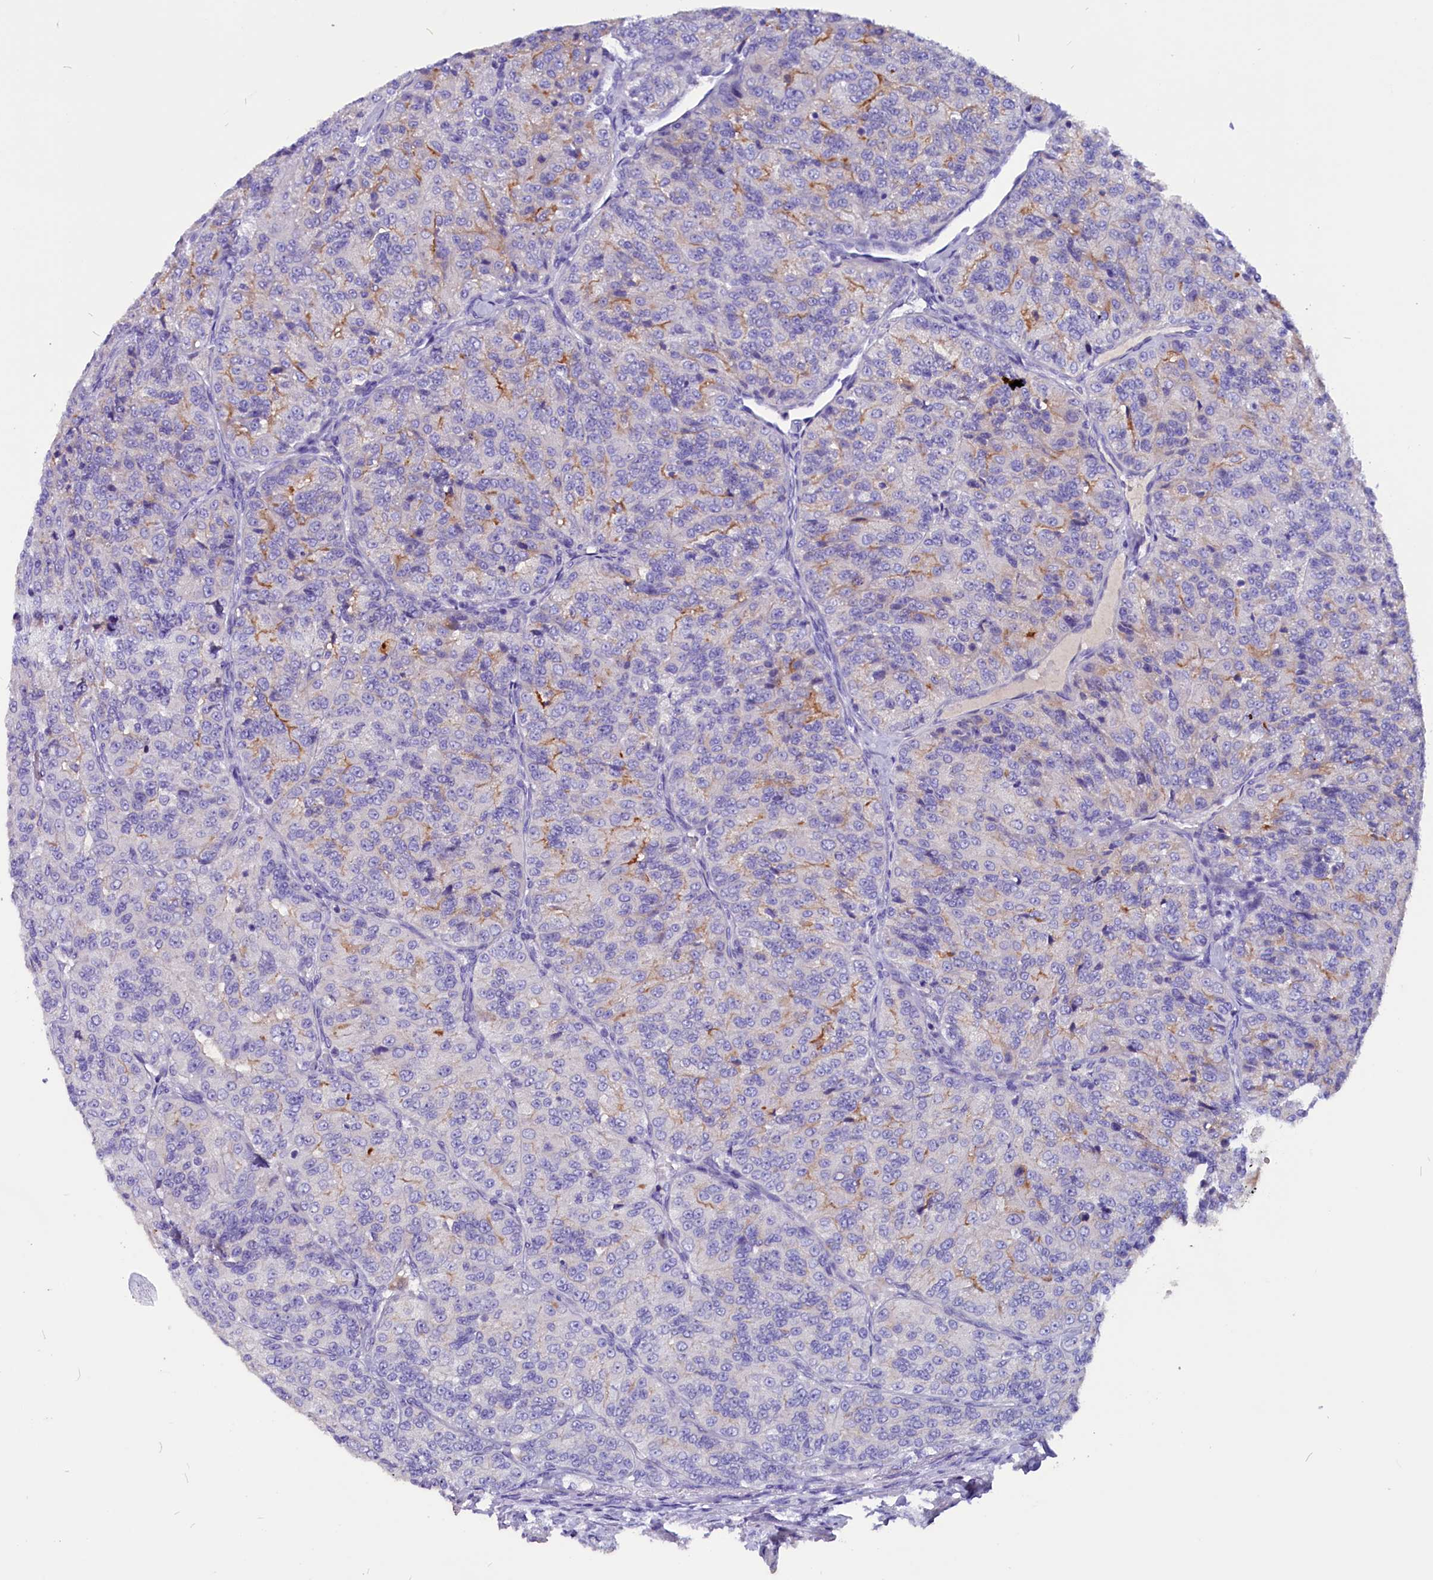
{"staining": {"intensity": "moderate", "quantity": "<25%", "location": "cytoplasmic/membranous"}, "tissue": "renal cancer", "cell_type": "Tumor cells", "image_type": "cancer", "snomed": [{"axis": "morphology", "description": "Adenocarcinoma, NOS"}, {"axis": "topography", "description": "Kidney"}], "caption": "This is a photomicrograph of immunohistochemistry (IHC) staining of adenocarcinoma (renal), which shows moderate staining in the cytoplasmic/membranous of tumor cells.", "gene": "CCBE1", "patient": {"sex": "female", "age": 63}}